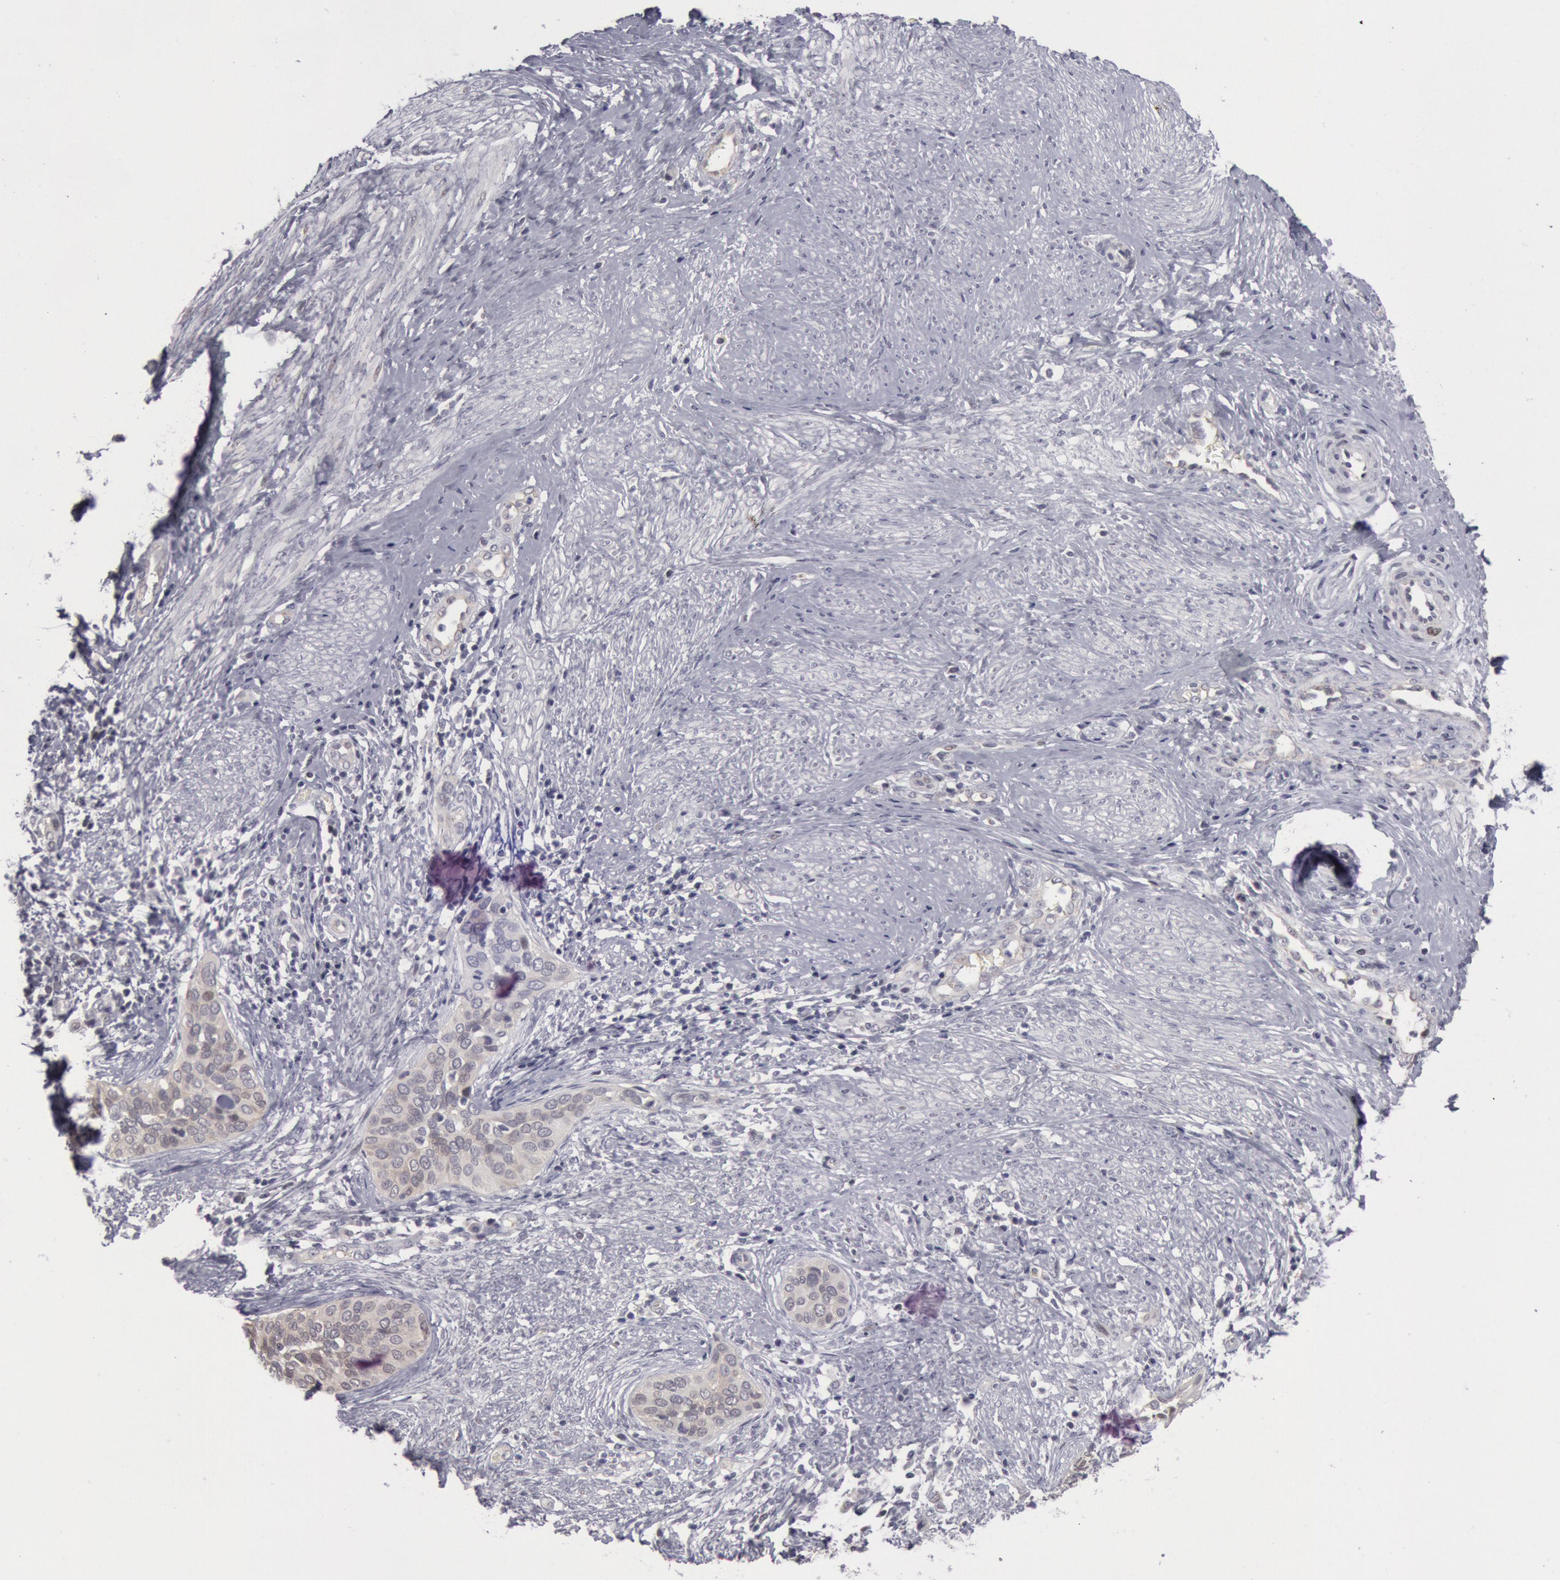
{"staining": {"intensity": "weak", "quantity": "25%-75%", "location": "cytoplasmic/membranous"}, "tissue": "cervical cancer", "cell_type": "Tumor cells", "image_type": "cancer", "snomed": [{"axis": "morphology", "description": "Squamous cell carcinoma, NOS"}, {"axis": "topography", "description": "Cervix"}], "caption": "A histopathology image of human squamous cell carcinoma (cervical) stained for a protein reveals weak cytoplasmic/membranous brown staining in tumor cells.", "gene": "JOSD1", "patient": {"sex": "female", "age": 31}}